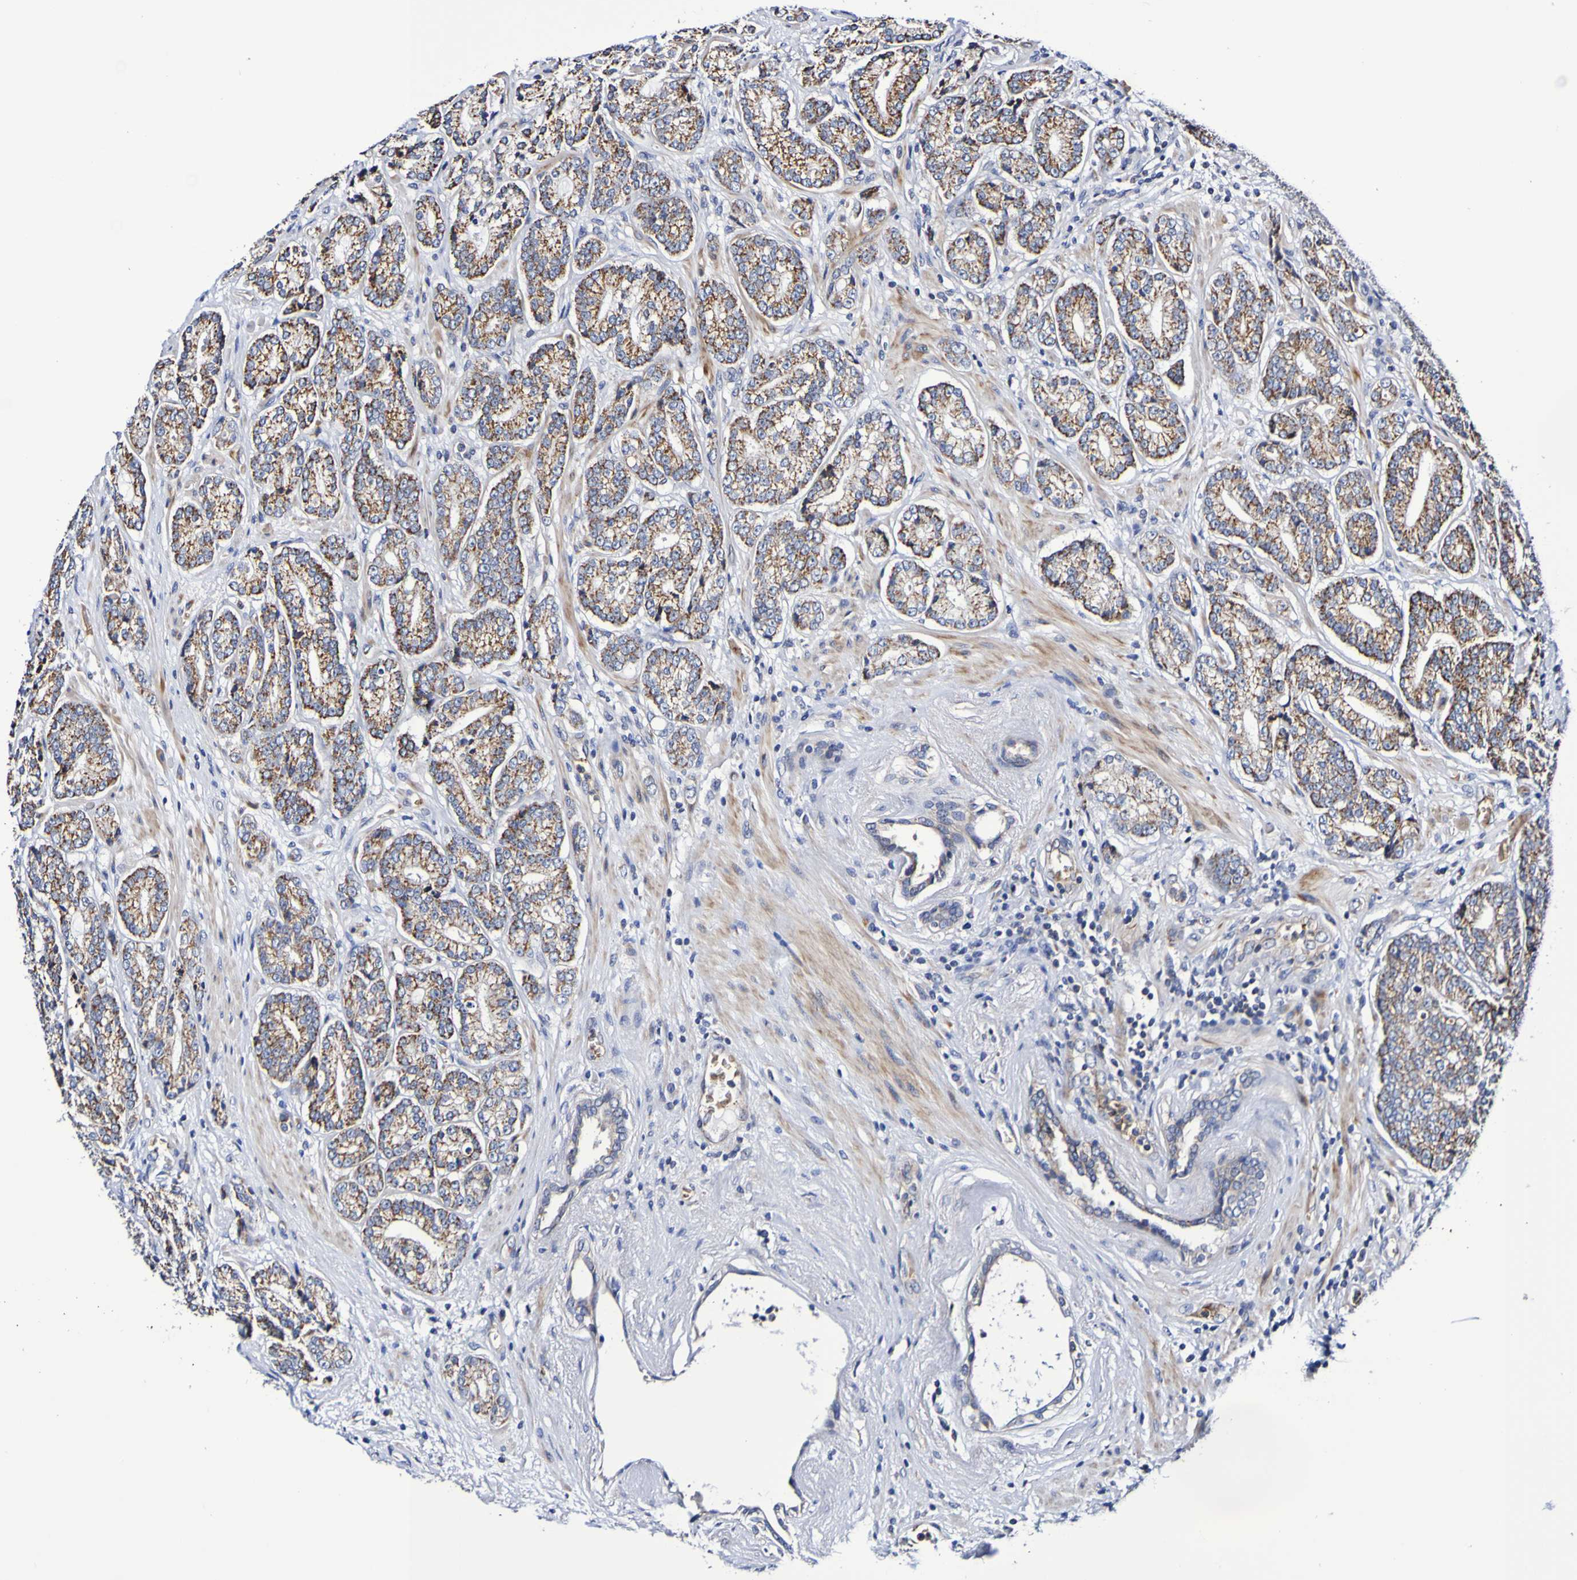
{"staining": {"intensity": "moderate", "quantity": ">75%", "location": "cytoplasmic/membranous"}, "tissue": "prostate cancer", "cell_type": "Tumor cells", "image_type": "cancer", "snomed": [{"axis": "morphology", "description": "Adenocarcinoma, High grade"}, {"axis": "topography", "description": "Prostate"}], "caption": "Prostate cancer (high-grade adenocarcinoma) tissue reveals moderate cytoplasmic/membranous staining in about >75% of tumor cells The protein is stained brown, and the nuclei are stained in blue (DAB IHC with brightfield microscopy, high magnification).", "gene": "WNT4", "patient": {"sex": "male", "age": 61}}